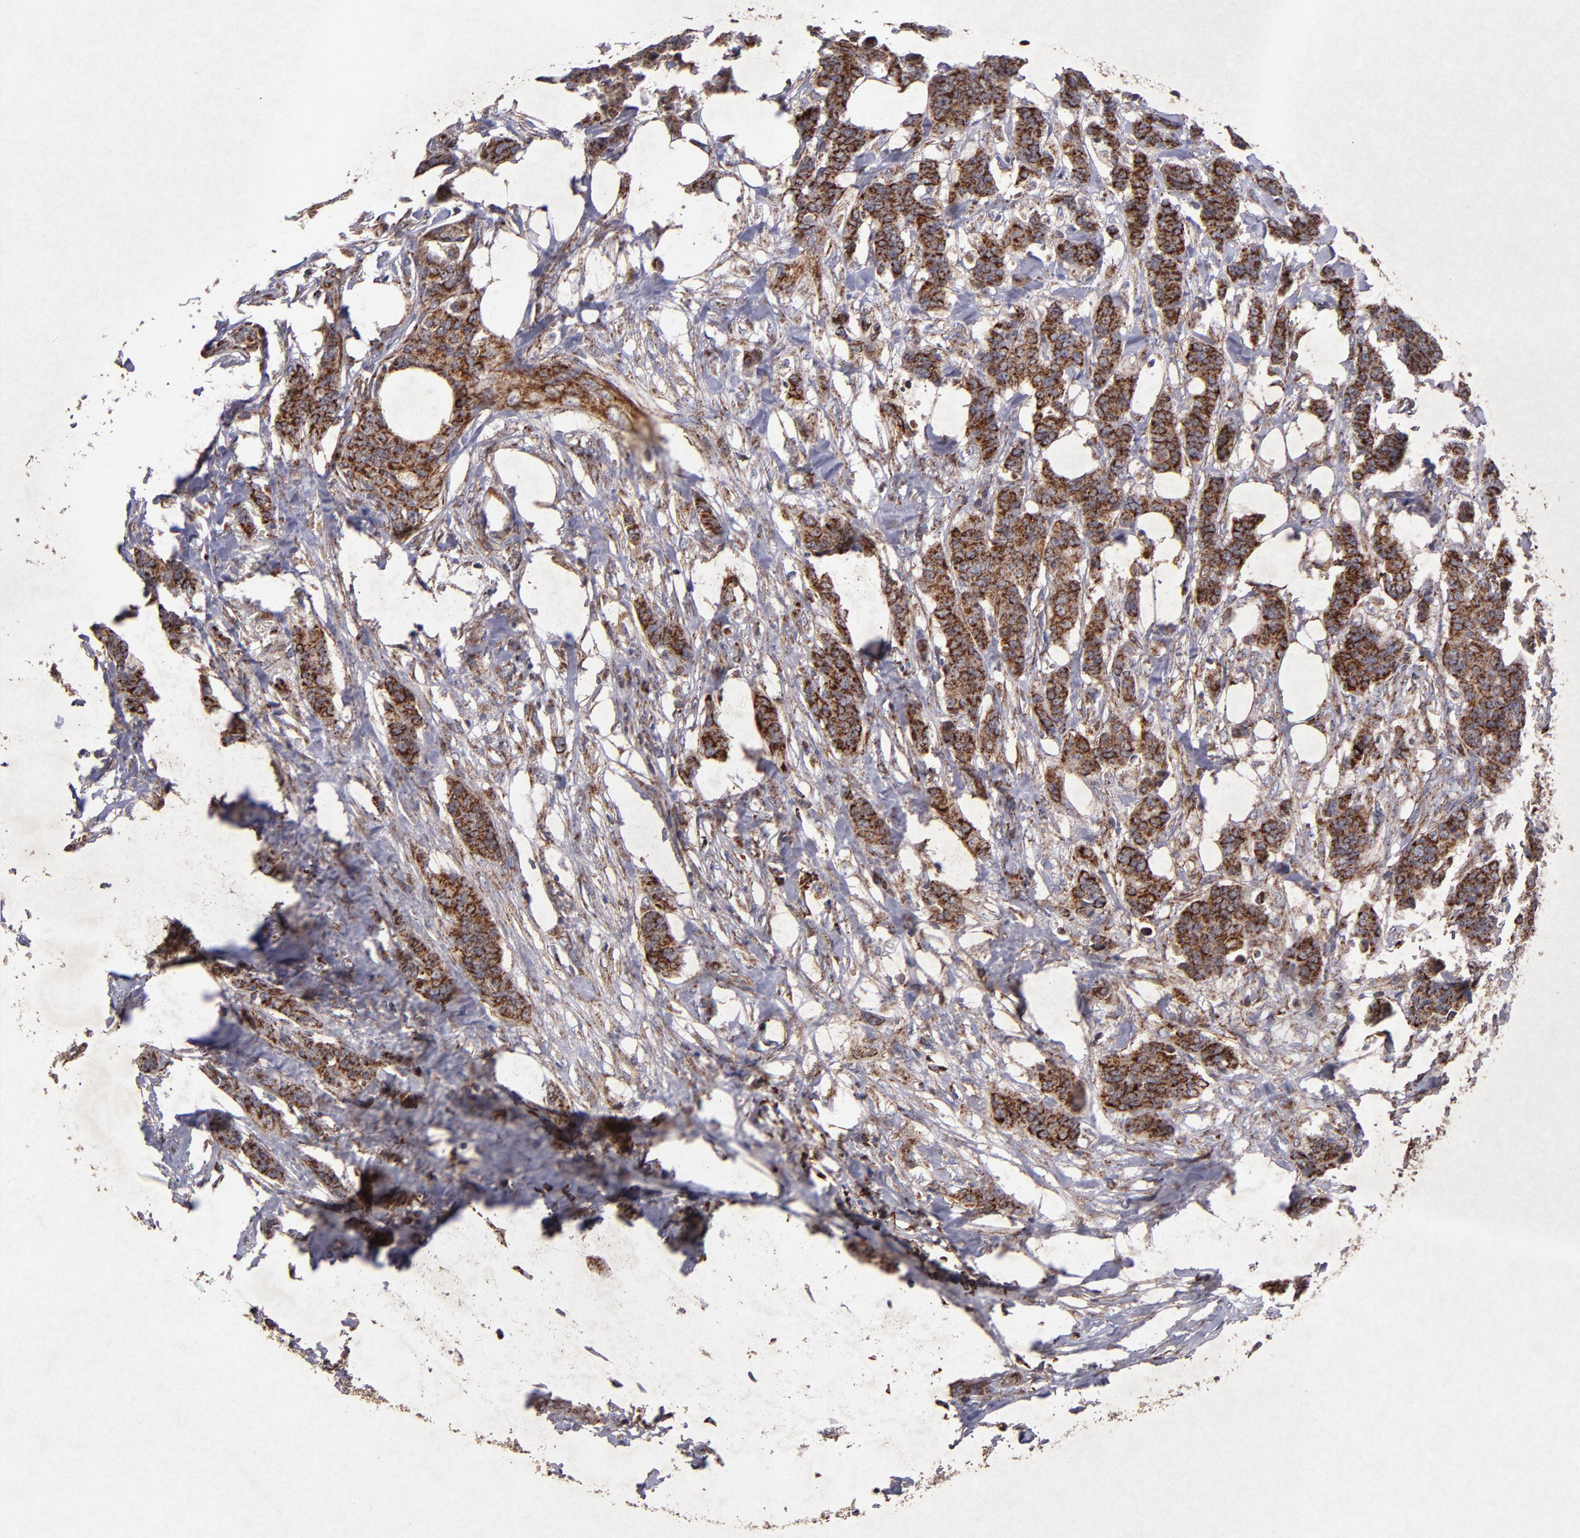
{"staining": {"intensity": "strong", "quantity": ">75%", "location": "cytoplasmic/membranous"}, "tissue": "breast cancer", "cell_type": "Tumor cells", "image_type": "cancer", "snomed": [{"axis": "morphology", "description": "Duct carcinoma"}, {"axis": "topography", "description": "Breast"}], "caption": "High-power microscopy captured an immunohistochemistry image of breast cancer, revealing strong cytoplasmic/membranous staining in about >75% of tumor cells. (IHC, brightfield microscopy, high magnification).", "gene": "TIMM9", "patient": {"sex": "female", "age": 40}}